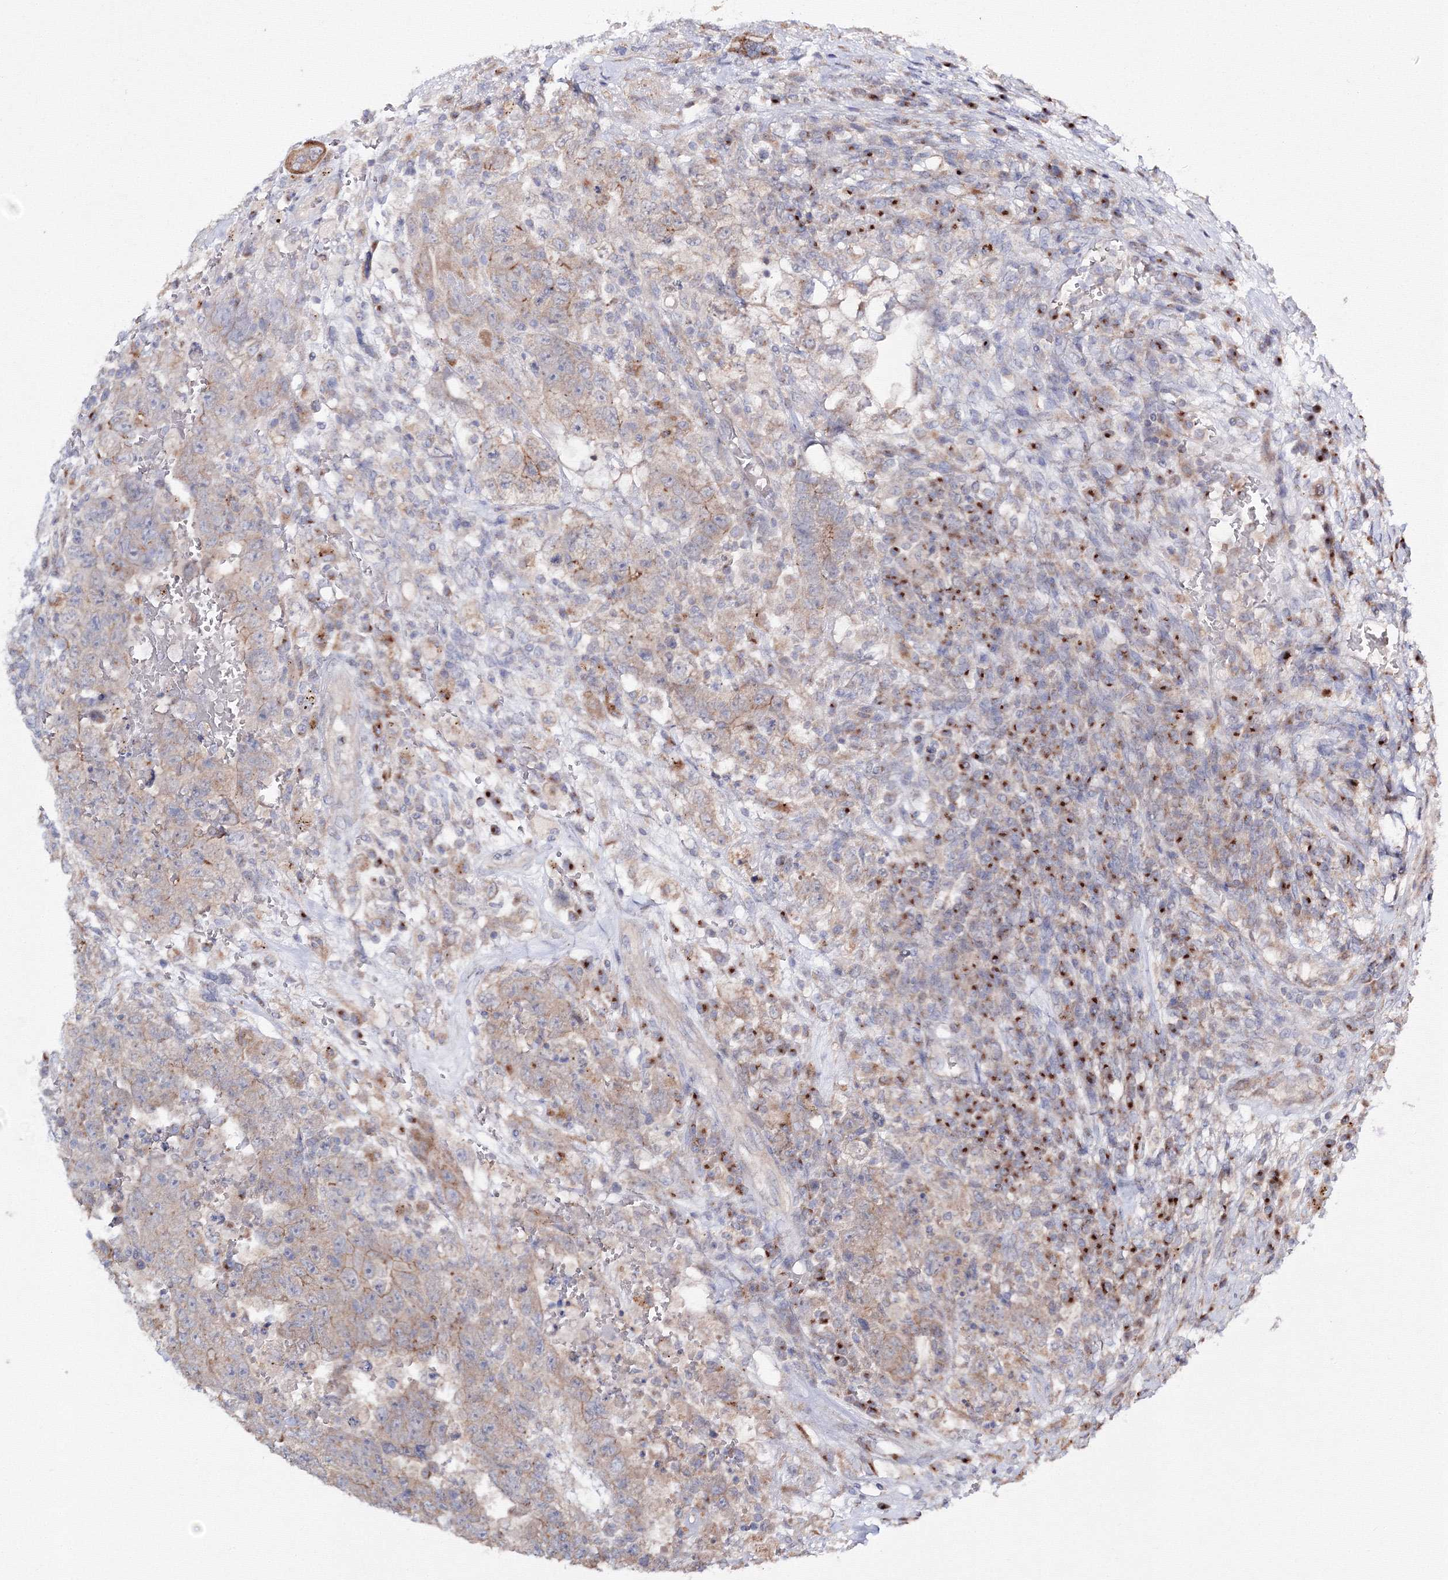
{"staining": {"intensity": "weak", "quantity": "<25%", "location": "cytoplasmic/membranous"}, "tissue": "testis cancer", "cell_type": "Tumor cells", "image_type": "cancer", "snomed": [{"axis": "morphology", "description": "Carcinoma, Embryonal, NOS"}, {"axis": "topography", "description": "Testis"}], "caption": "High power microscopy micrograph of an immunohistochemistry micrograph of embryonal carcinoma (testis), revealing no significant staining in tumor cells.", "gene": "DDO", "patient": {"sex": "male", "age": 26}}